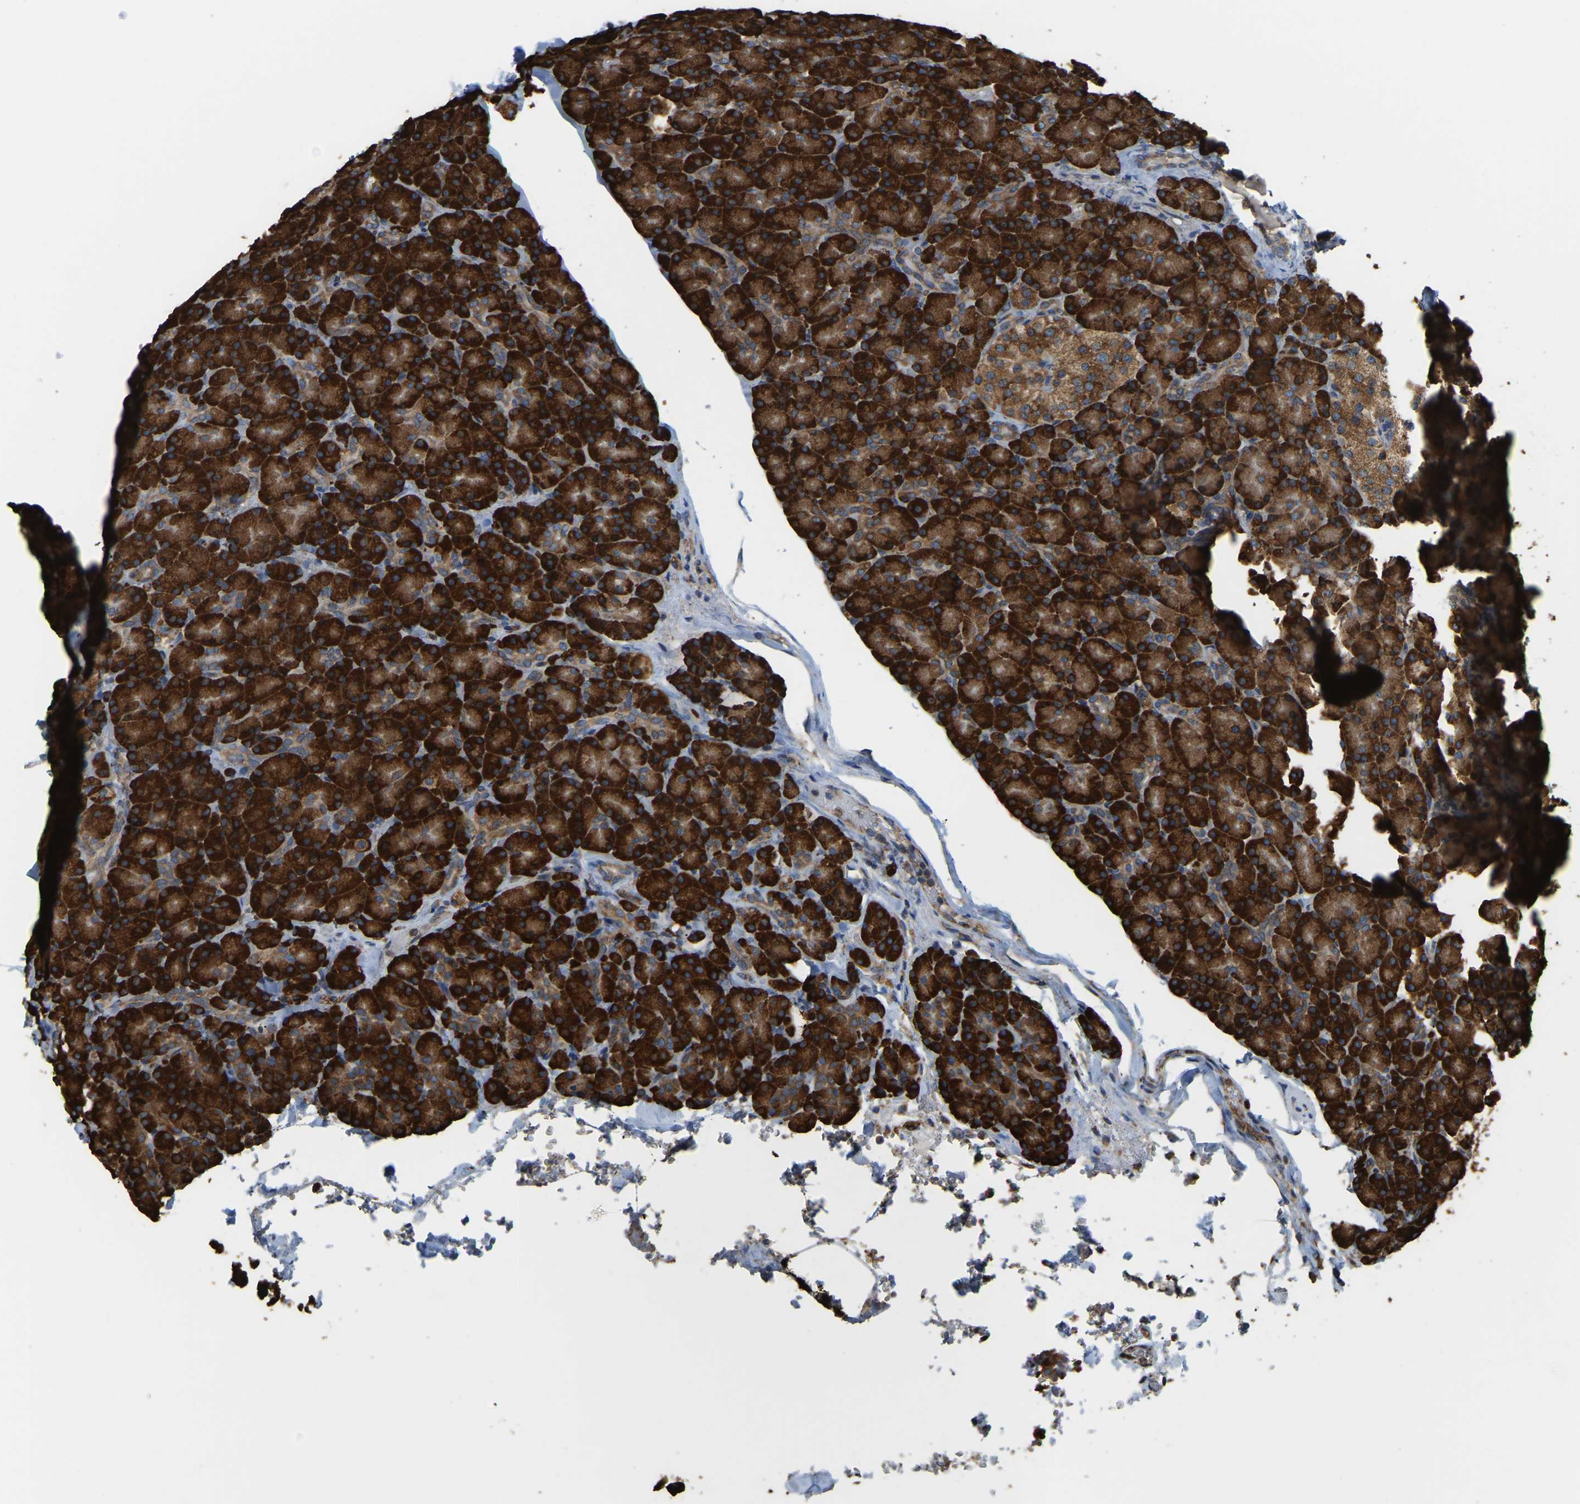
{"staining": {"intensity": "strong", "quantity": ">75%", "location": "cytoplasmic/membranous"}, "tissue": "pancreas", "cell_type": "Exocrine glandular cells", "image_type": "normal", "snomed": [{"axis": "morphology", "description": "Normal tissue, NOS"}, {"axis": "topography", "description": "Pancreas"}], "caption": "Protein analysis of benign pancreas shows strong cytoplasmic/membranous positivity in about >75% of exocrine glandular cells. Using DAB (brown) and hematoxylin (blue) stains, captured at high magnification using brightfield microscopy.", "gene": "RNF115", "patient": {"sex": "female", "age": 43}}